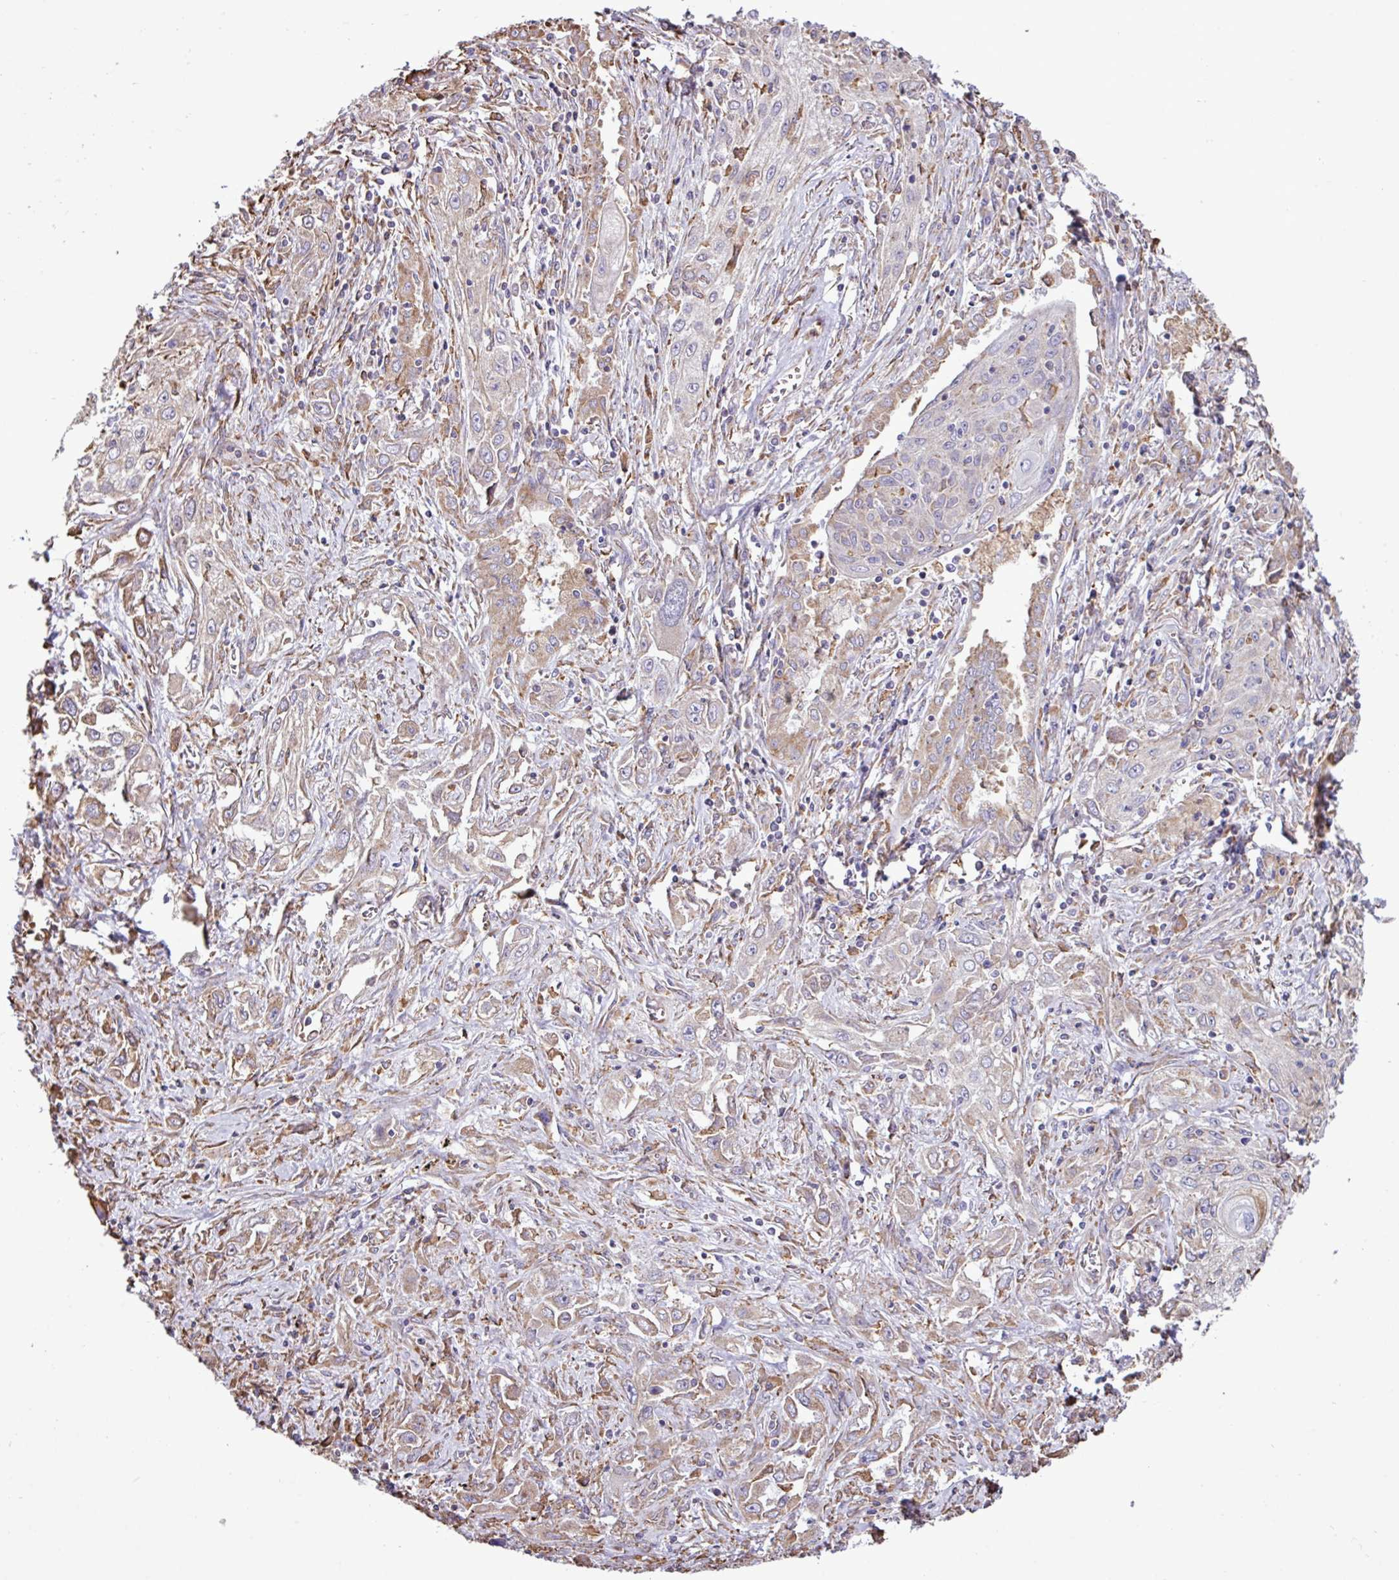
{"staining": {"intensity": "weak", "quantity": "<25%", "location": "cytoplasmic/membranous"}, "tissue": "lung cancer", "cell_type": "Tumor cells", "image_type": "cancer", "snomed": [{"axis": "morphology", "description": "Squamous cell carcinoma, NOS"}, {"axis": "topography", "description": "Lung"}], "caption": "IHC image of human lung squamous cell carcinoma stained for a protein (brown), which reveals no positivity in tumor cells. The staining was performed using DAB to visualize the protein expression in brown, while the nuclei were stained in blue with hematoxylin (Magnification: 20x).", "gene": "ZSCAN5A", "patient": {"sex": "female", "age": 69}}